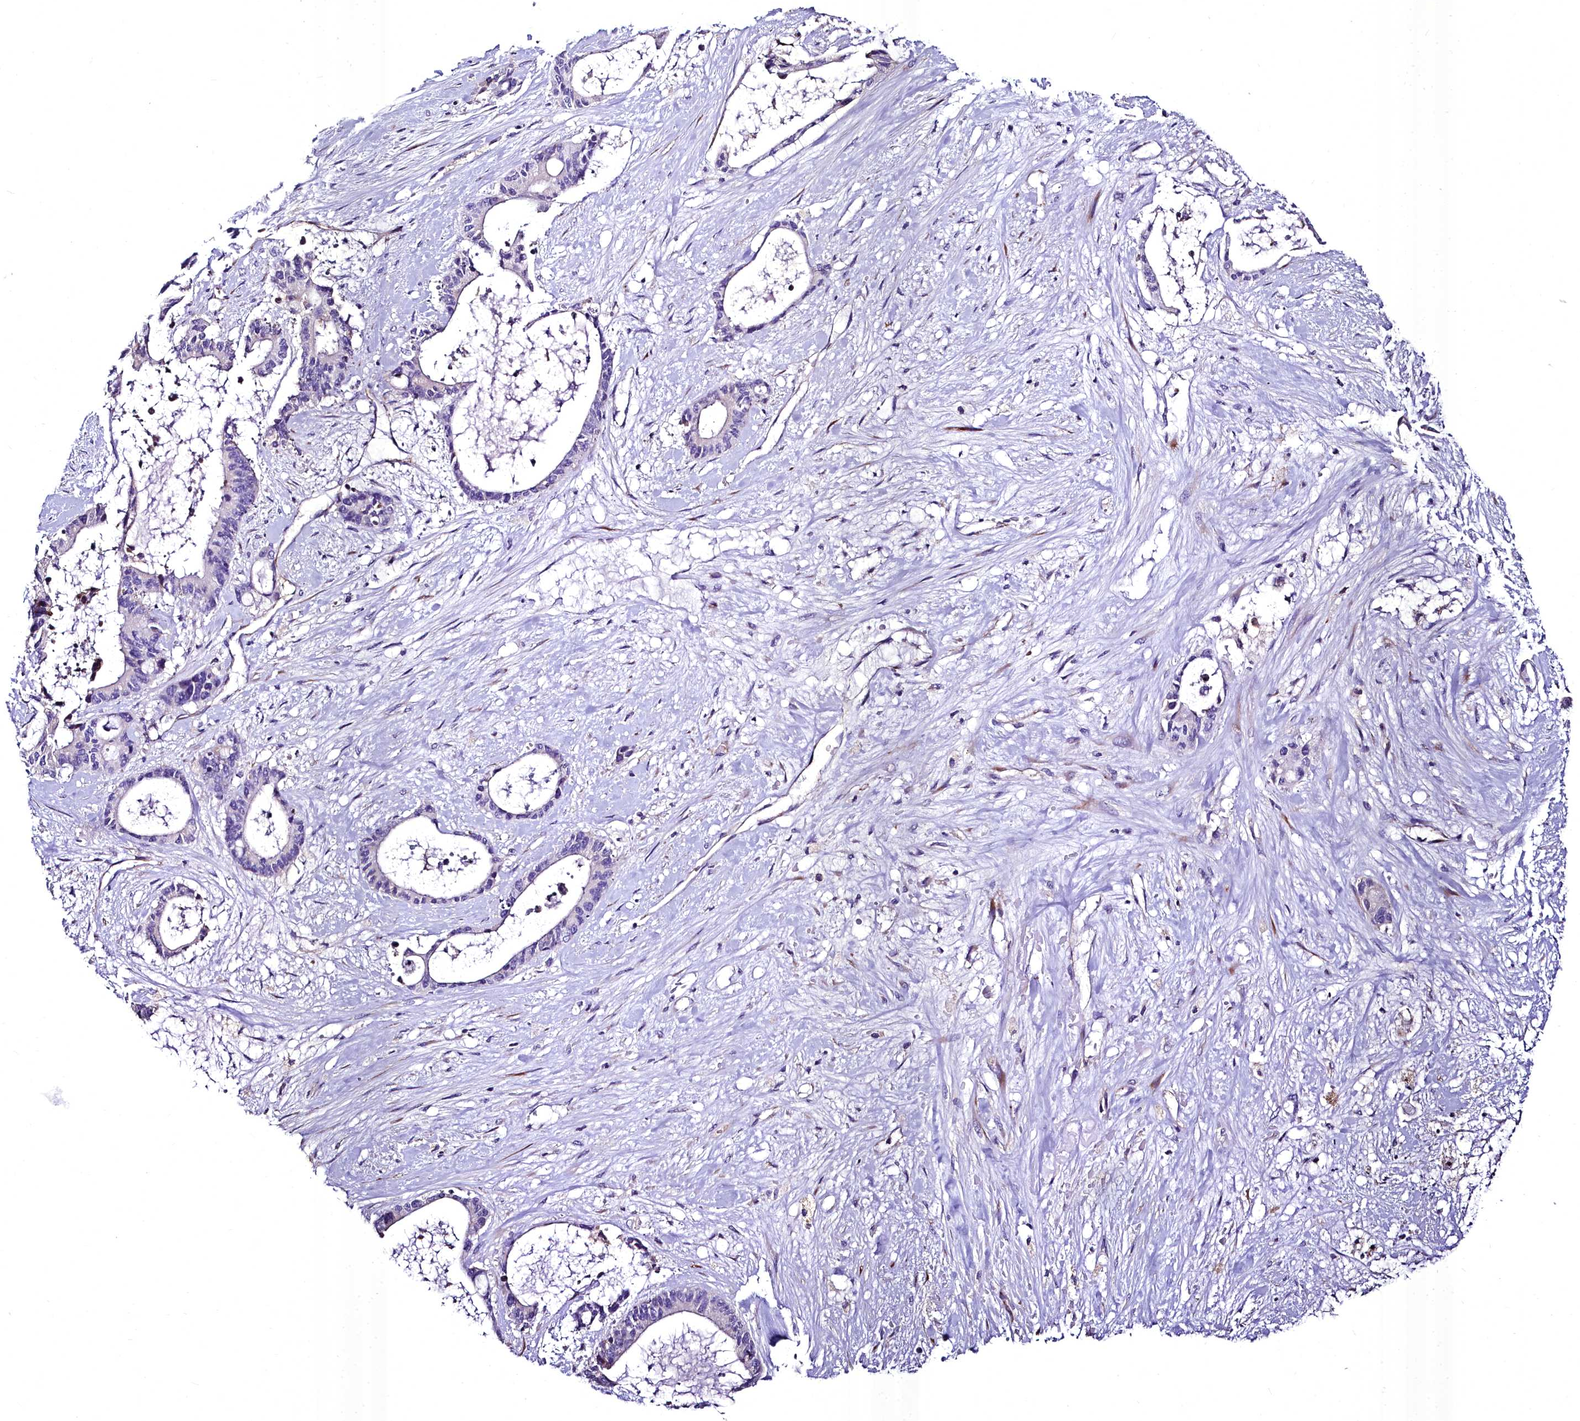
{"staining": {"intensity": "negative", "quantity": "none", "location": "none"}, "tissue": "liver cancer", "cell_type": "Tumor cells", "image_type": "cancer", "snomed": [{"axis": "morphology", "description": "Normal tissue, NOS"}, {"axis": "morphology", "description": "Cholangiocarcinoma"}, {"axis": "topography", "description": "Liver"}, {"axis": "topography", "description": "Peripheral nerve tissue"}], "caption": "Micrograph shows no significant protein expression in tumor cells of liver cholangiocarcinoma. The staining was performed using DAB (3,3'-diaminobenzidine) to visualize the protein expression in brown, while the nuclei were stained in blue with hematoxylin (Magnification: 20x).", "gene": "MS4A18", "patient": {"sex": "female", "age": 73}}